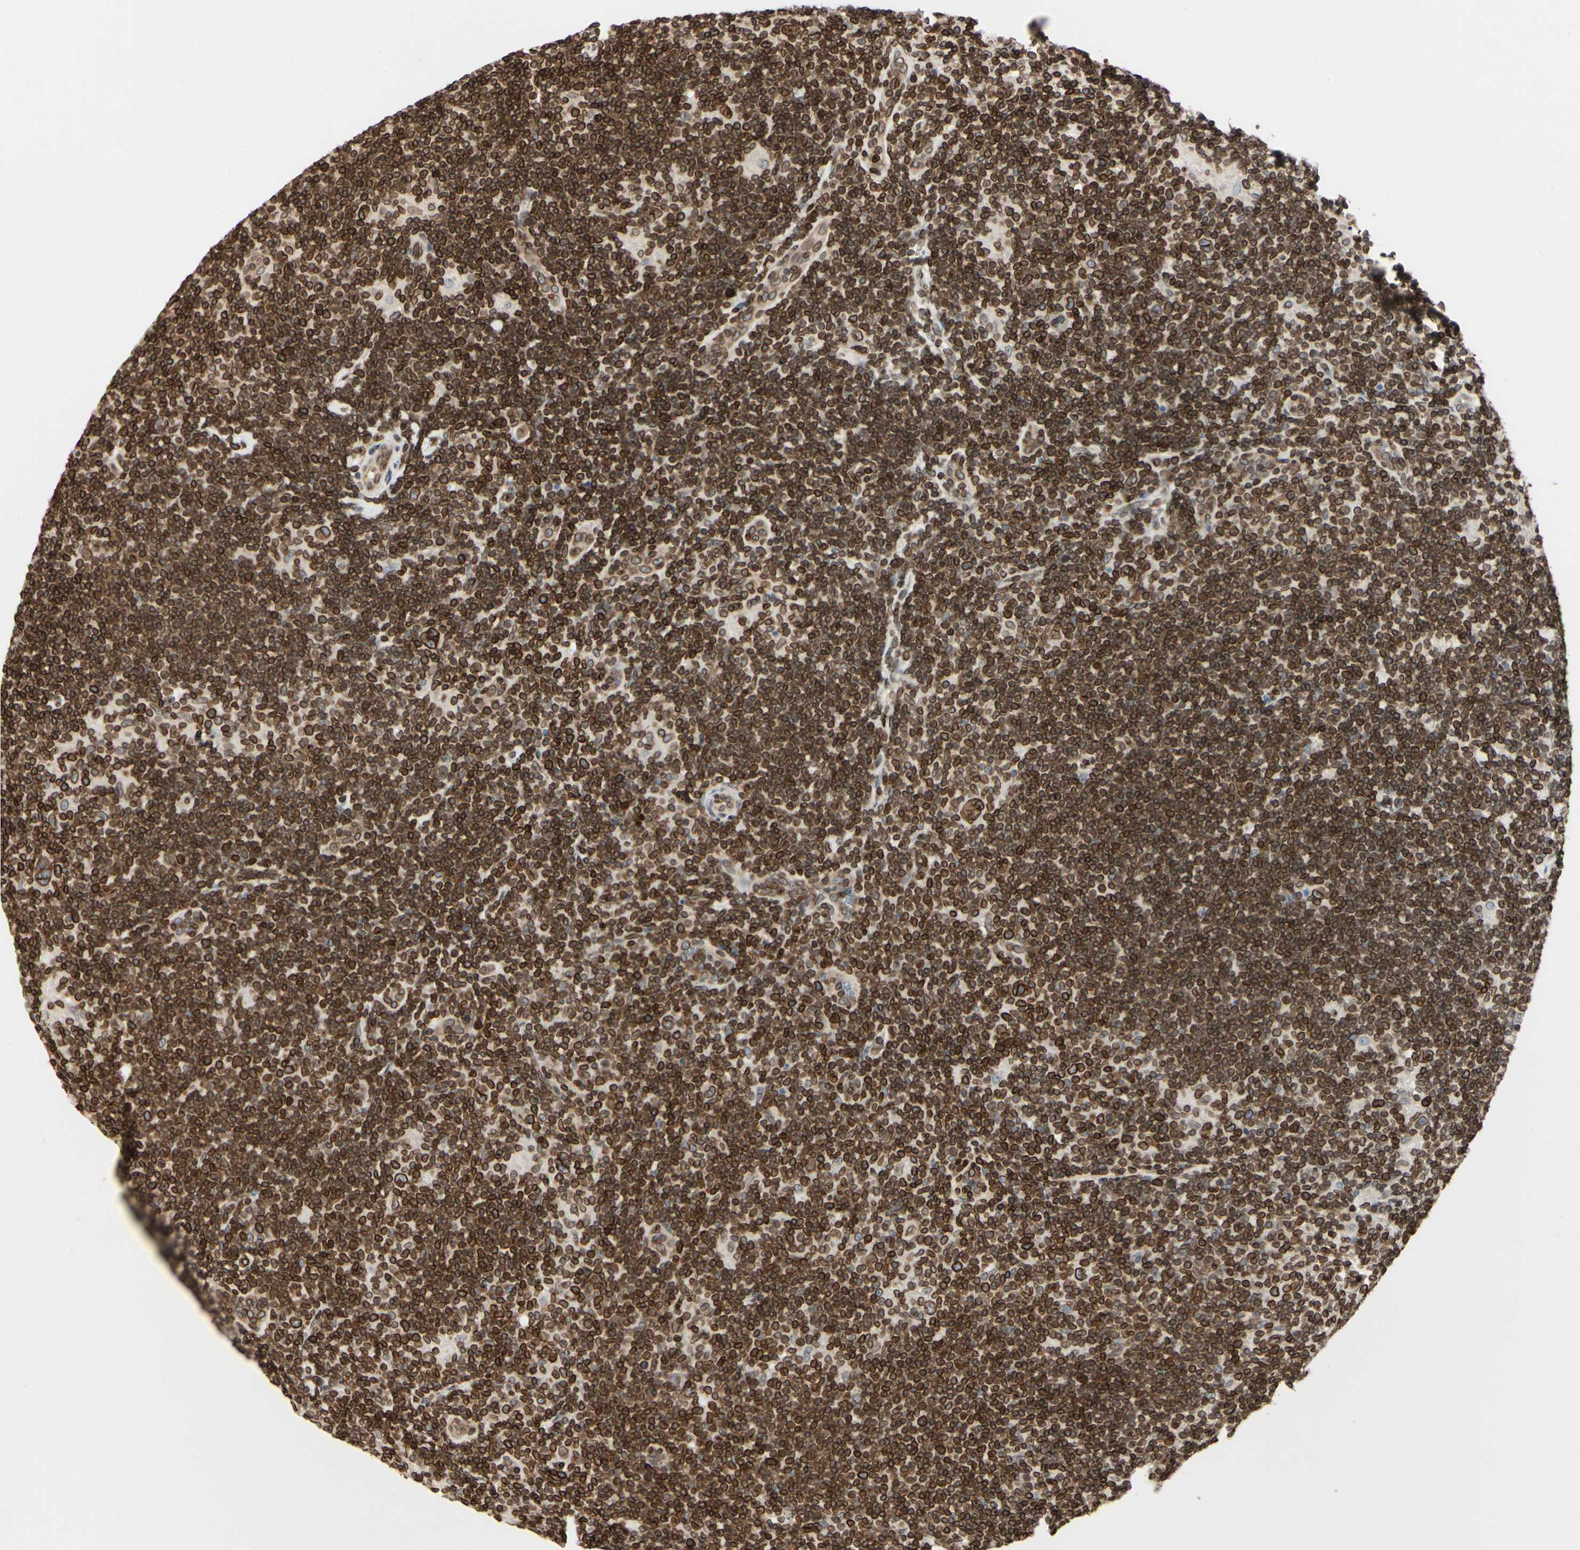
{"staining": {"intensity": "moderate", "quantity": "25%-75%", "location": "cytoplasmic/membranous,nuclear"}, "tissue": "lymphoma", "cell_type": "Tumor cells", "image_type": "cancer", "snomed": [{"axis": "morphology", "description": "Hodgkin's disease, NOS"}, {"axis": "topography", "description": "Lymph node"}], "caption": "Lymphoma stained for a protein (brown) shows moderate cytoplasmic/membranous and nuclear positive staining in about 25%-75% of tumor cells.", "gene": "TMPO", "patient": {"sex": "female", "age": 57}}